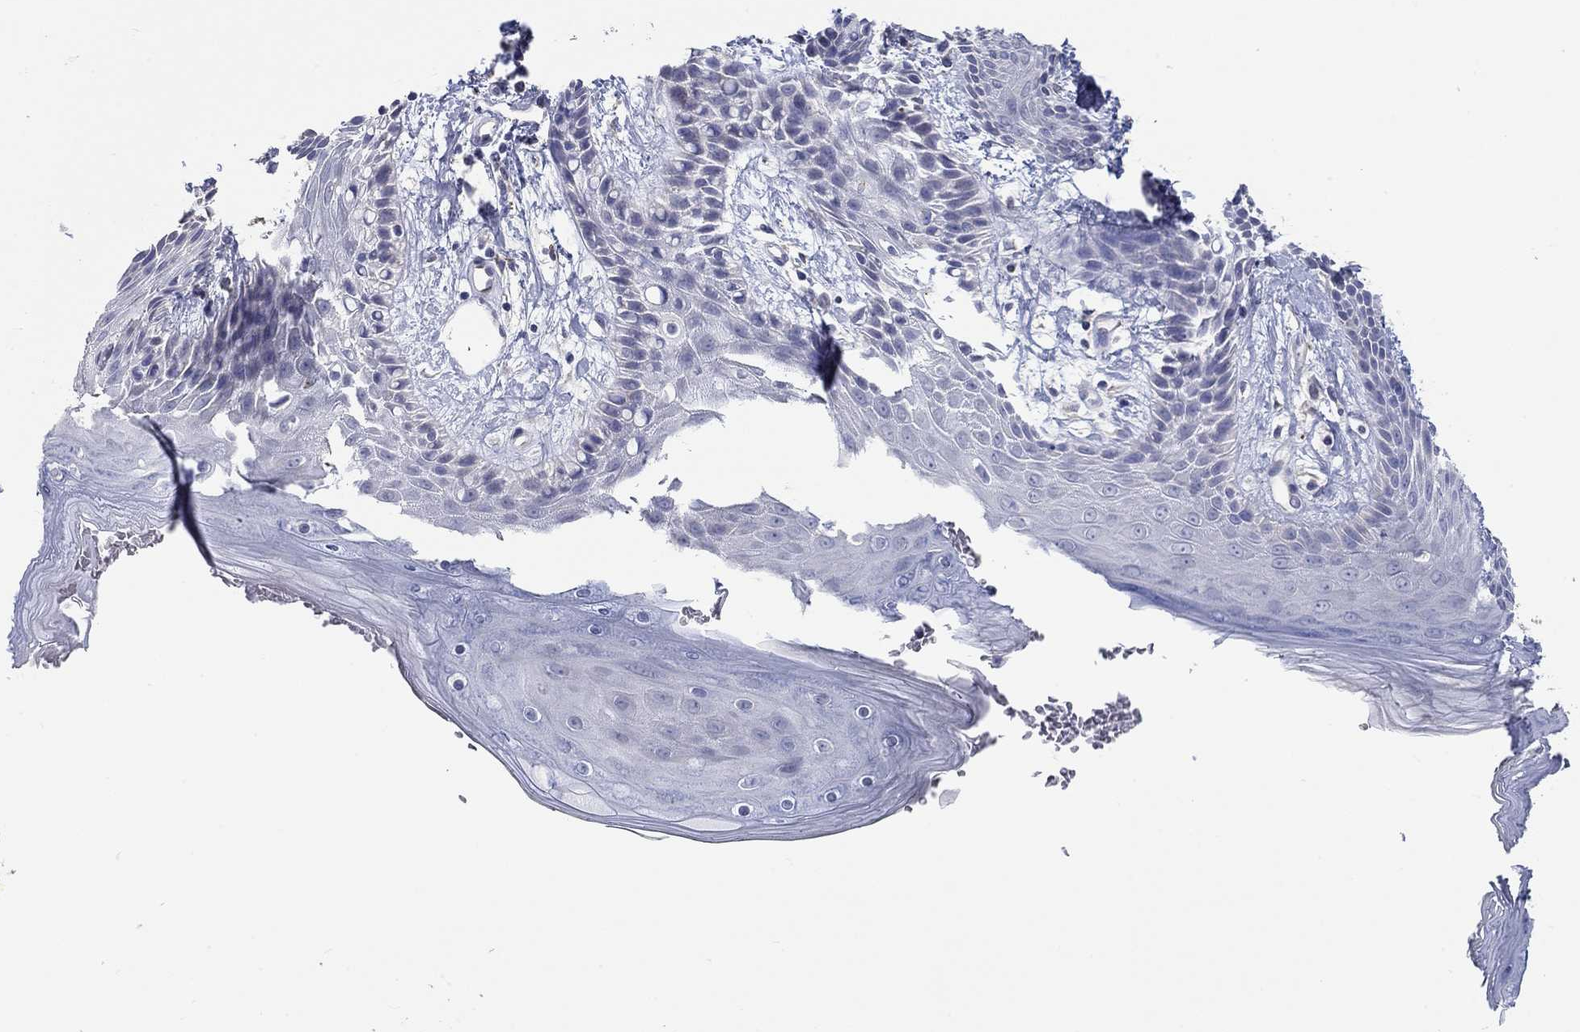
{"staining": {"intensity": "negative", "quantity": "none", "location": "none"}, "tissue": "skin", "cell_type": "Epidermal cells", "image_type": "normal", "snomed": [{"axis": "morphology", "description": "Normal tissue, NOS"}, {"axis": "topography", "description": "Anal"}], "caption": "Human skin stained for a protein using IHC reveals no positivity in epidermal cells.", "gene": "LRRC4C", "patient": {"sex": "male", "age": 36}}